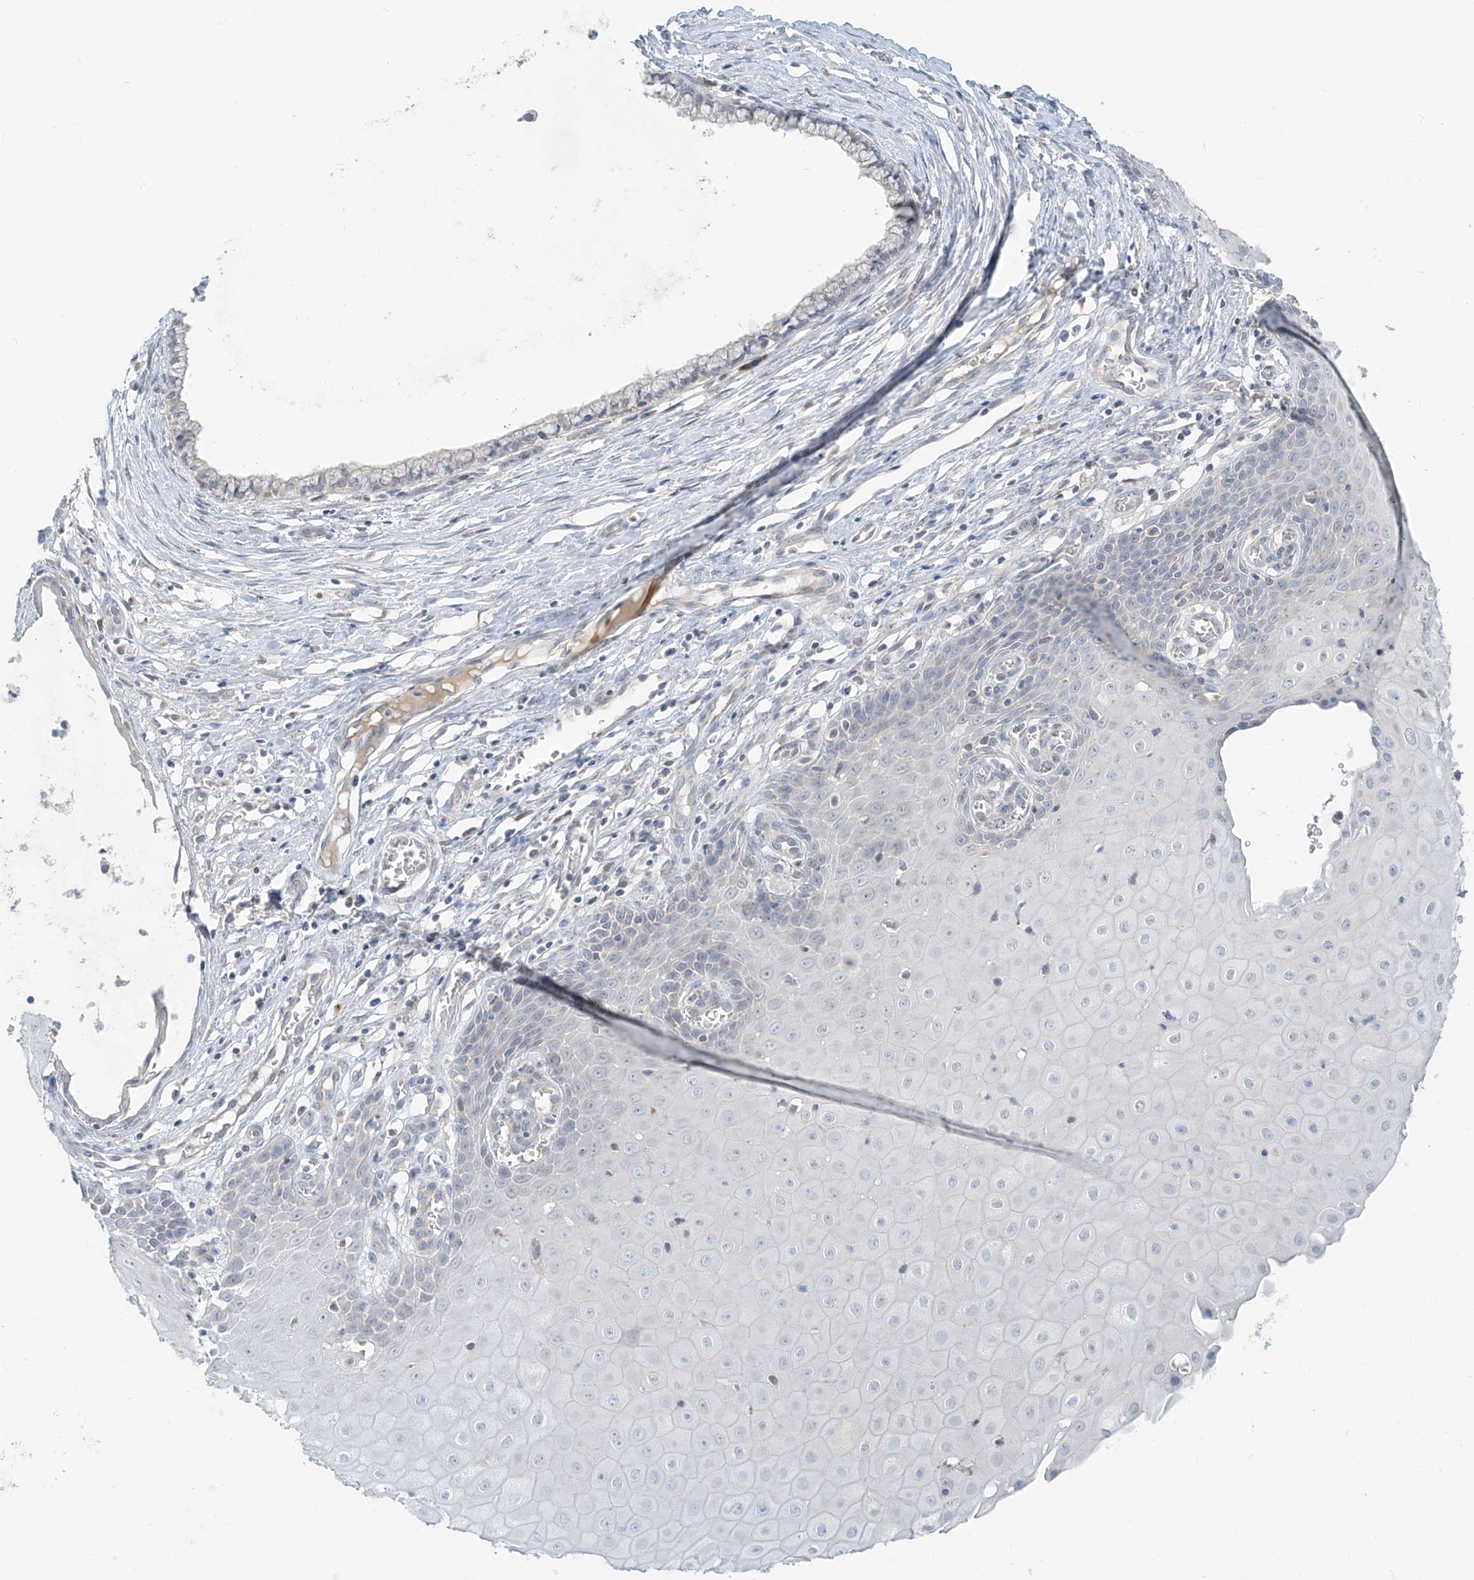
{"staining": {"intensity": "negative", "quantity": "none", "location": "none"}, "tissue": "cervix", "cell_type": "Glandular cells", "image_type": "normal", "snomed": [{"axis": "morphology", "description": "Normal tissue, NOS"}, {"axis": "topography", "description": "Cervix"}], "caption": "A high-resolution image shows immunohistochemistry (IHC) staining of benign cervix, which exhibits no significant staining in glandular cells.", "gene": "C2orf42", "patient": {"sex": "female", "age": 55}}